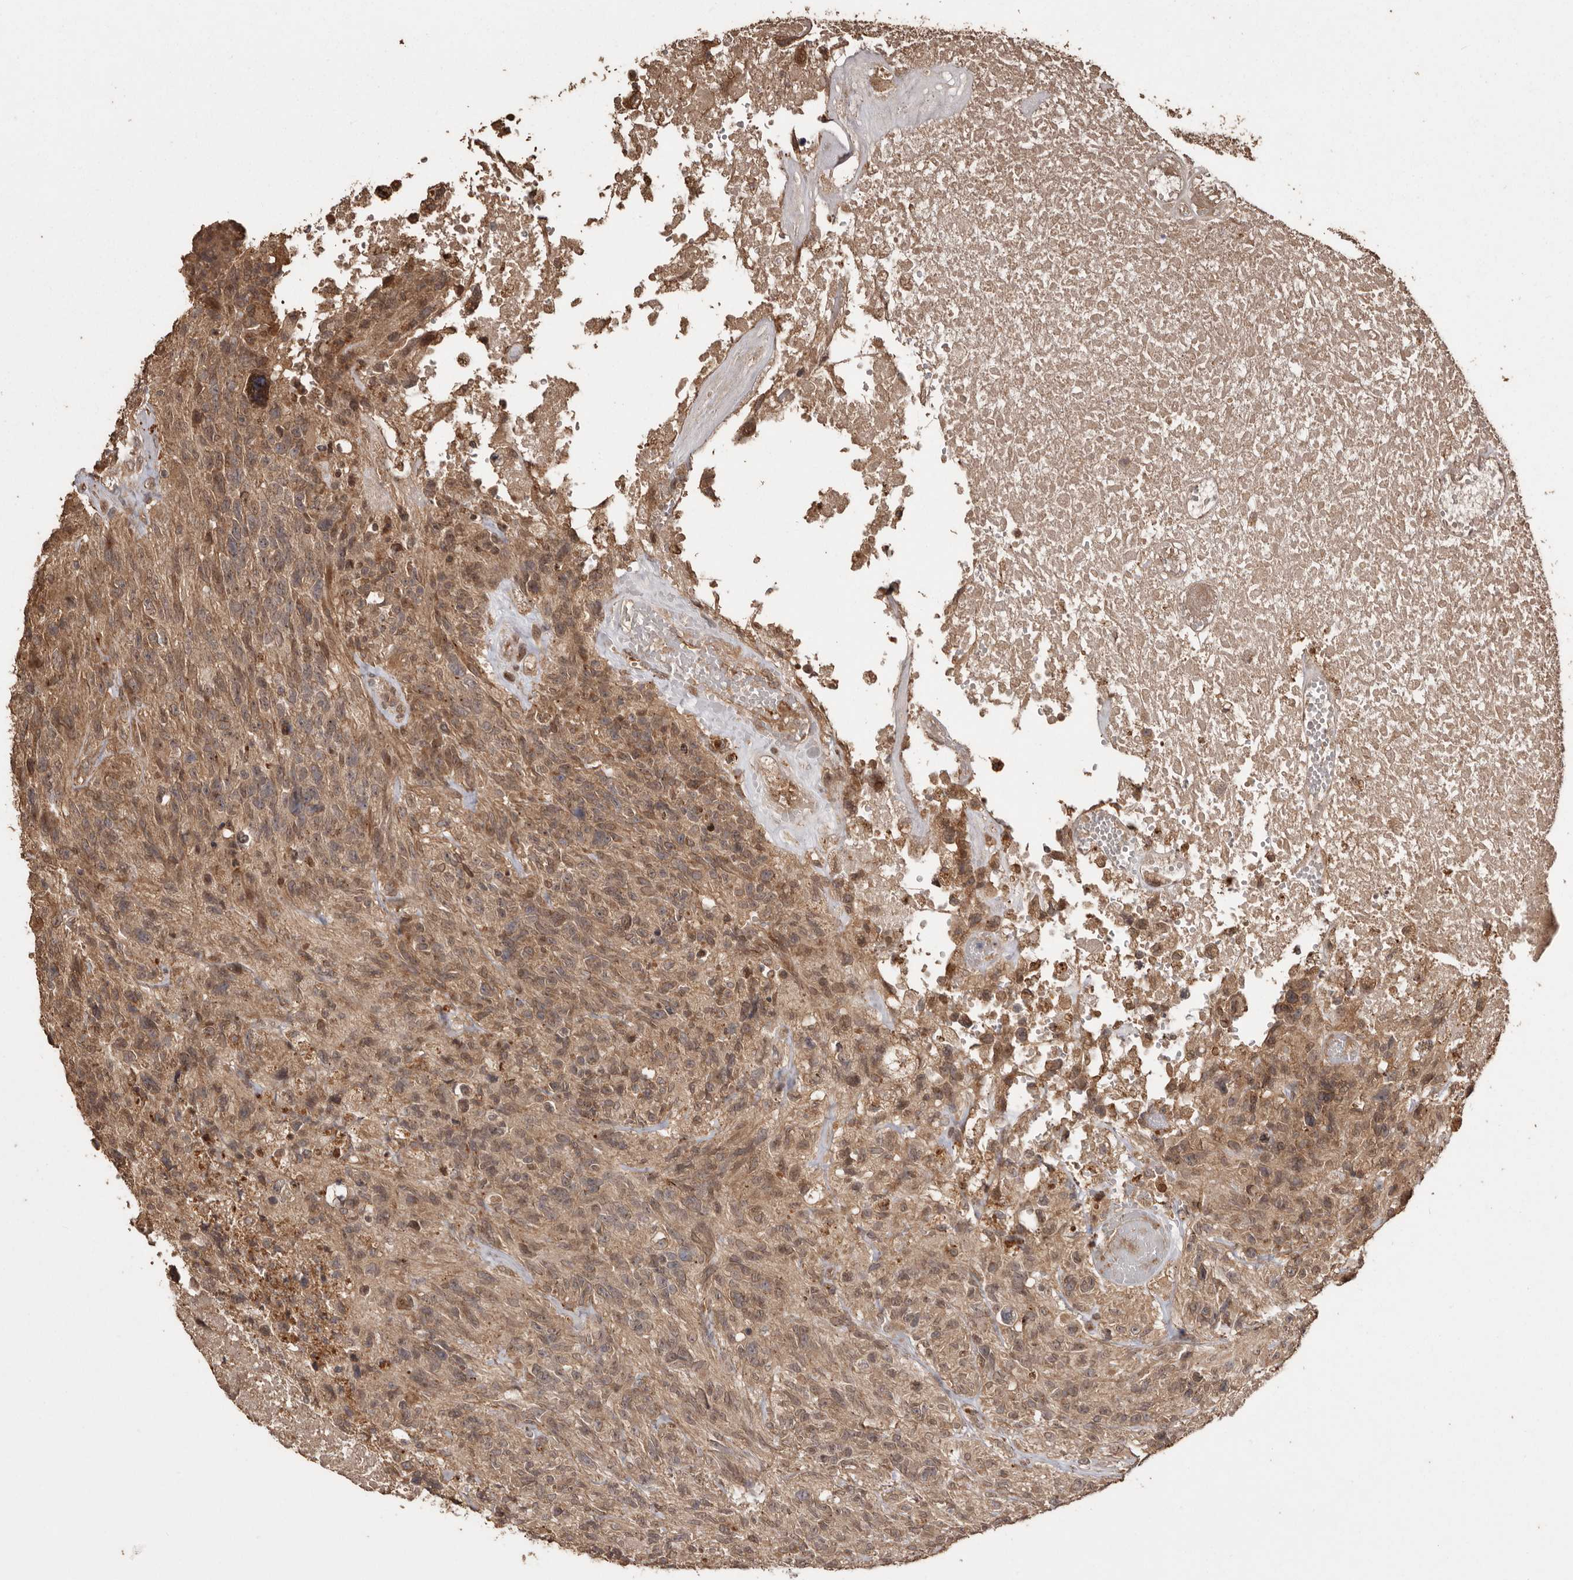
{"staining": {"intensity": "moderate", "quantity": "25%-75%", "location": "cytoplasmic/membranous"}, "tissue": "glioma", "cell_type": "Tumor cells", "image_type": "cancer", "snomed": [{"axis": "morphology", "description": "Glioma, malignant, High grade"}, {"axis": "topography", "description": "Brain"}], "caption": "DAB (3,3'-diaminobenzidine) immunohistochemical staining of human malignant glioma (high-grade) displays moderate cytoplasmic/membranous protein positivity in approximately 25%-75% of tumor cells.", "gene": "NUP43", "patient": {"sex": "male", "age": 69}}